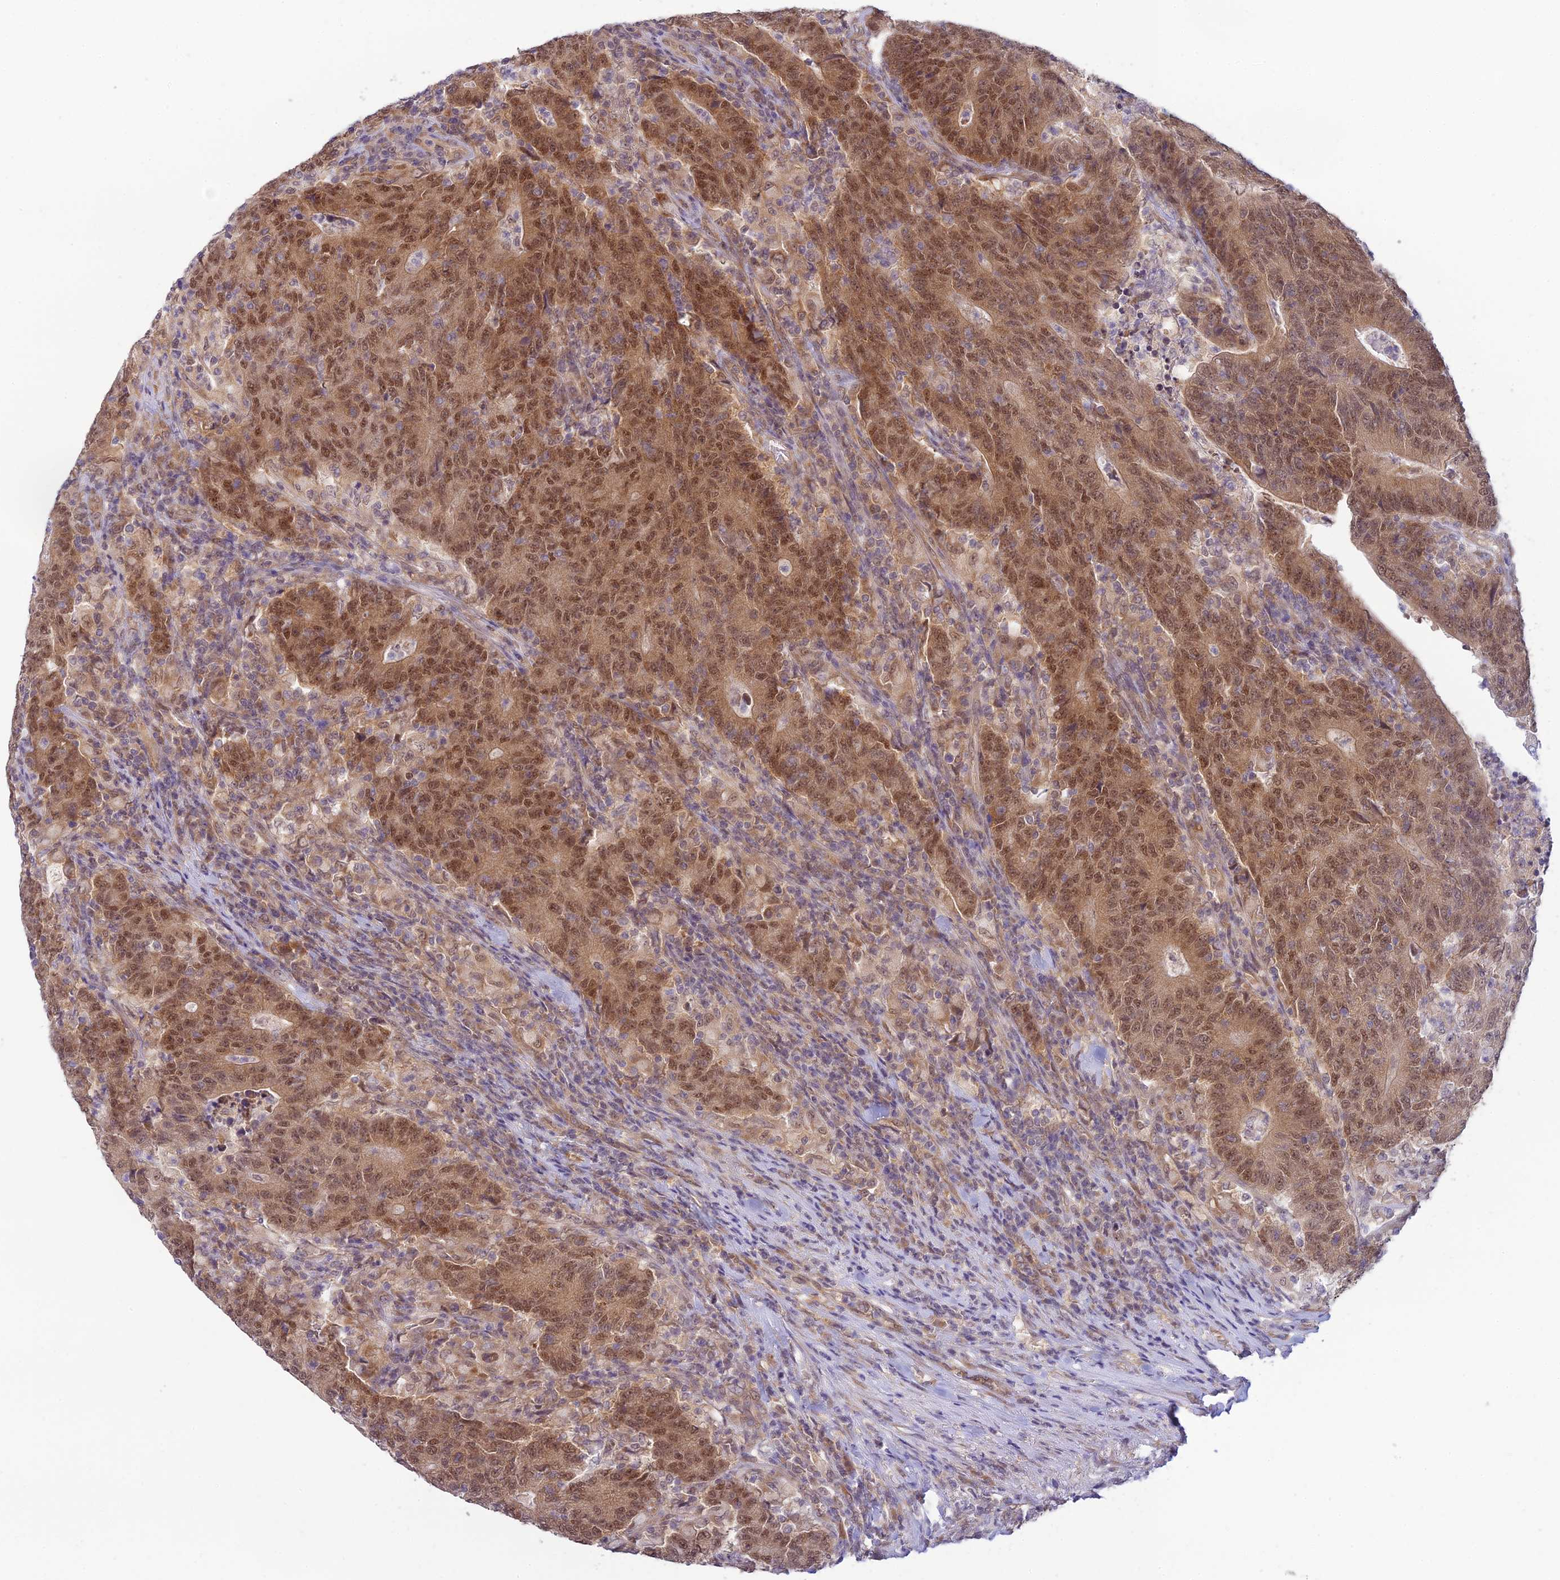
{"staining": {"intensity": "moderate", "quantity": ">75%", "location": "cytoplasmic/membranous,nuclear"}, "tissue": "colorectal cancer", "cell_type": "Tumor cells", "image_type": "cancer", "snomed": [{"axis": "morphology", "description": "Adenocarcinoma, NOS"}, {"axis": "topography", "description": "Colon"}], "caption": "Immunohistochemical staining of colorectal adenocarcinoma reveals moderate cytoplasmic/membranous and nuclear protein positivity in approximately >75% of tumor cells.", "gene": "SKIC8", "patient": {"sex": "female", "age": 75}}